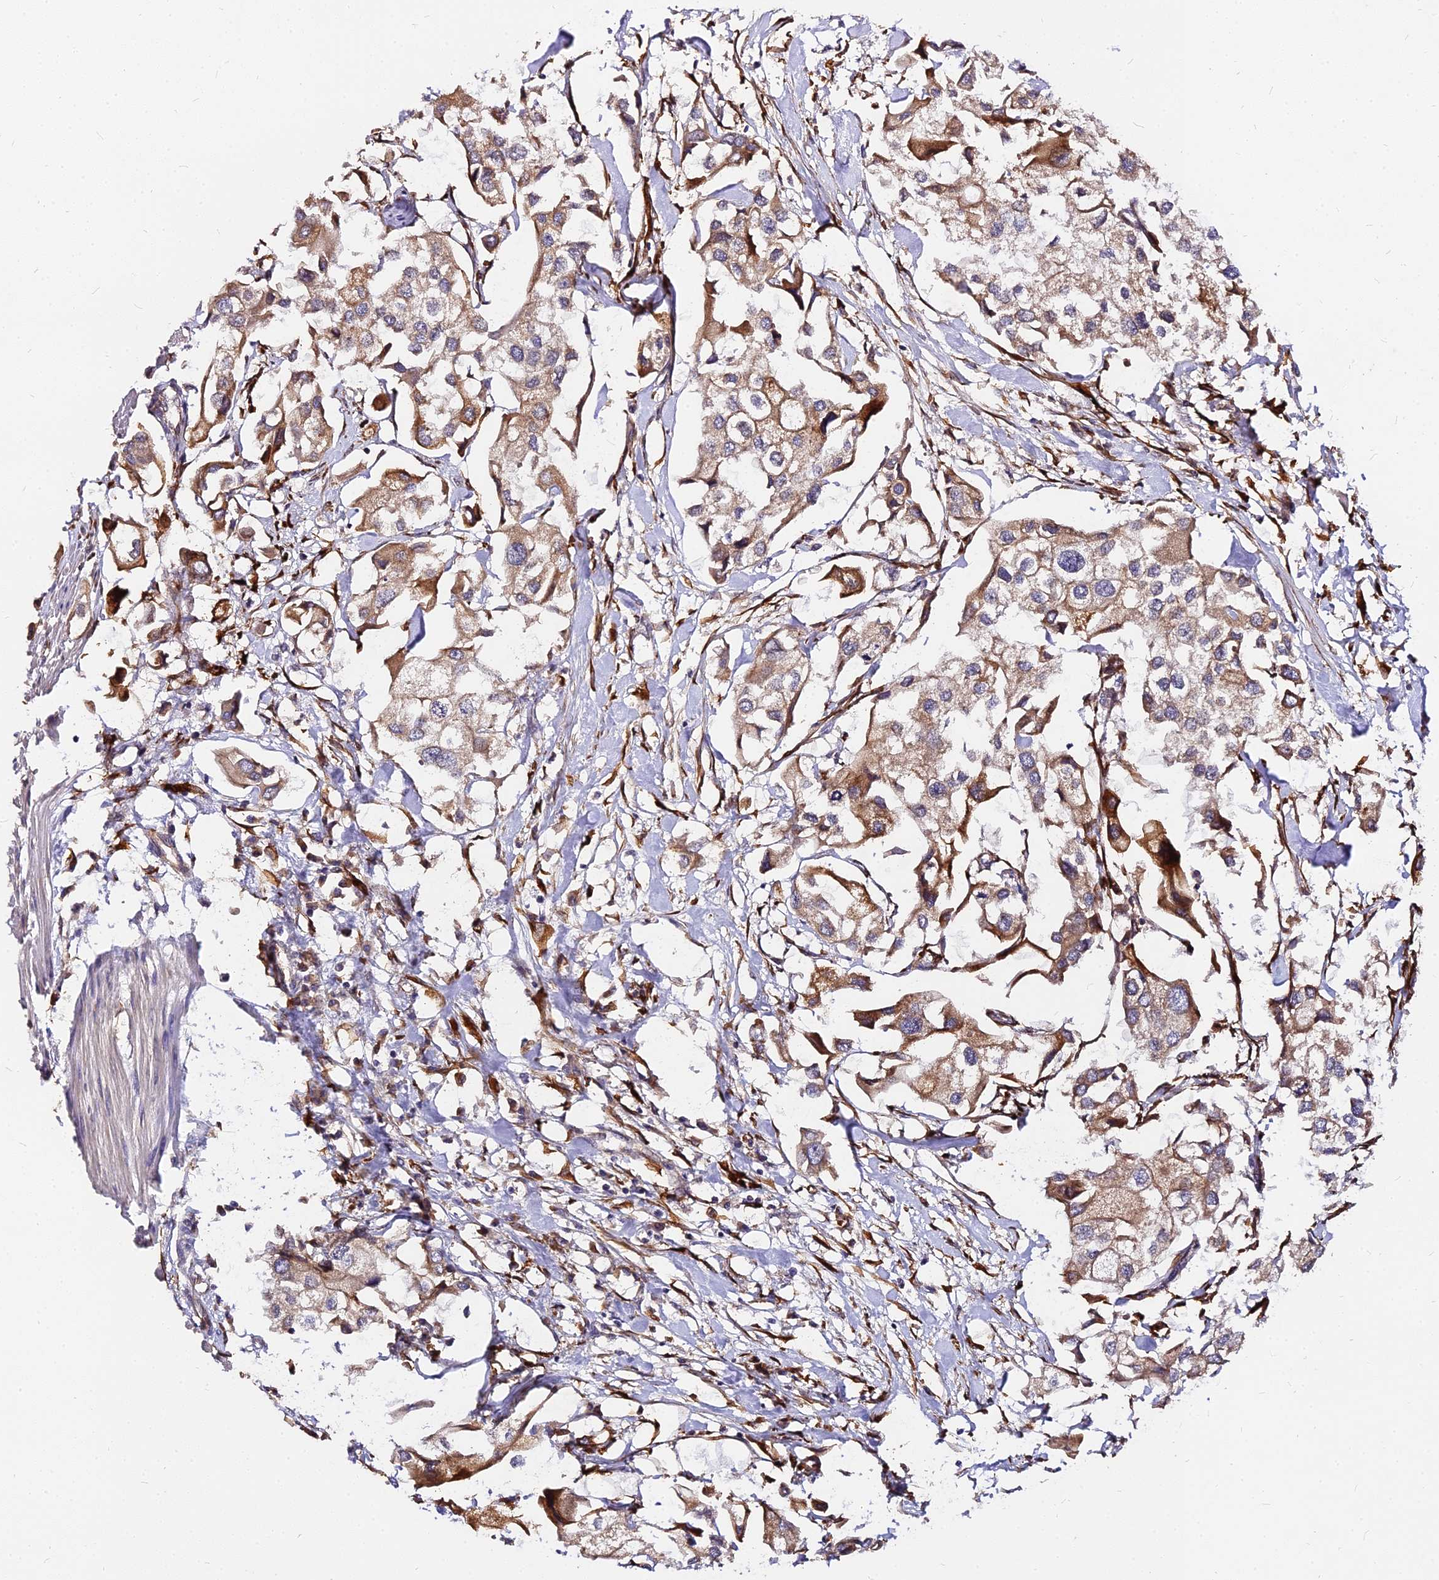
{"staining": {"intensity": "moderate", "quantity": ">75%", "location": "cytoplasmic/membranous"}, "tissue": "urothelial cancer", "cell_type": "Tumor cells", "image_type": "cancer", "snomed": [{"axis": "morphology", "description": "Urothelial carcinoma, High grade"}, {"axis": "topography", "description": "Urinary bladder"}], "caption": "DAB immunohistochemical staining of urothelial carcinoma (high-grade) exhibits moderate cytoplasmic/membranous protein positivity in about >75% of tumor cells.", "gene": "PDE4D", "patient": {"sex": "male", "age": 64}}